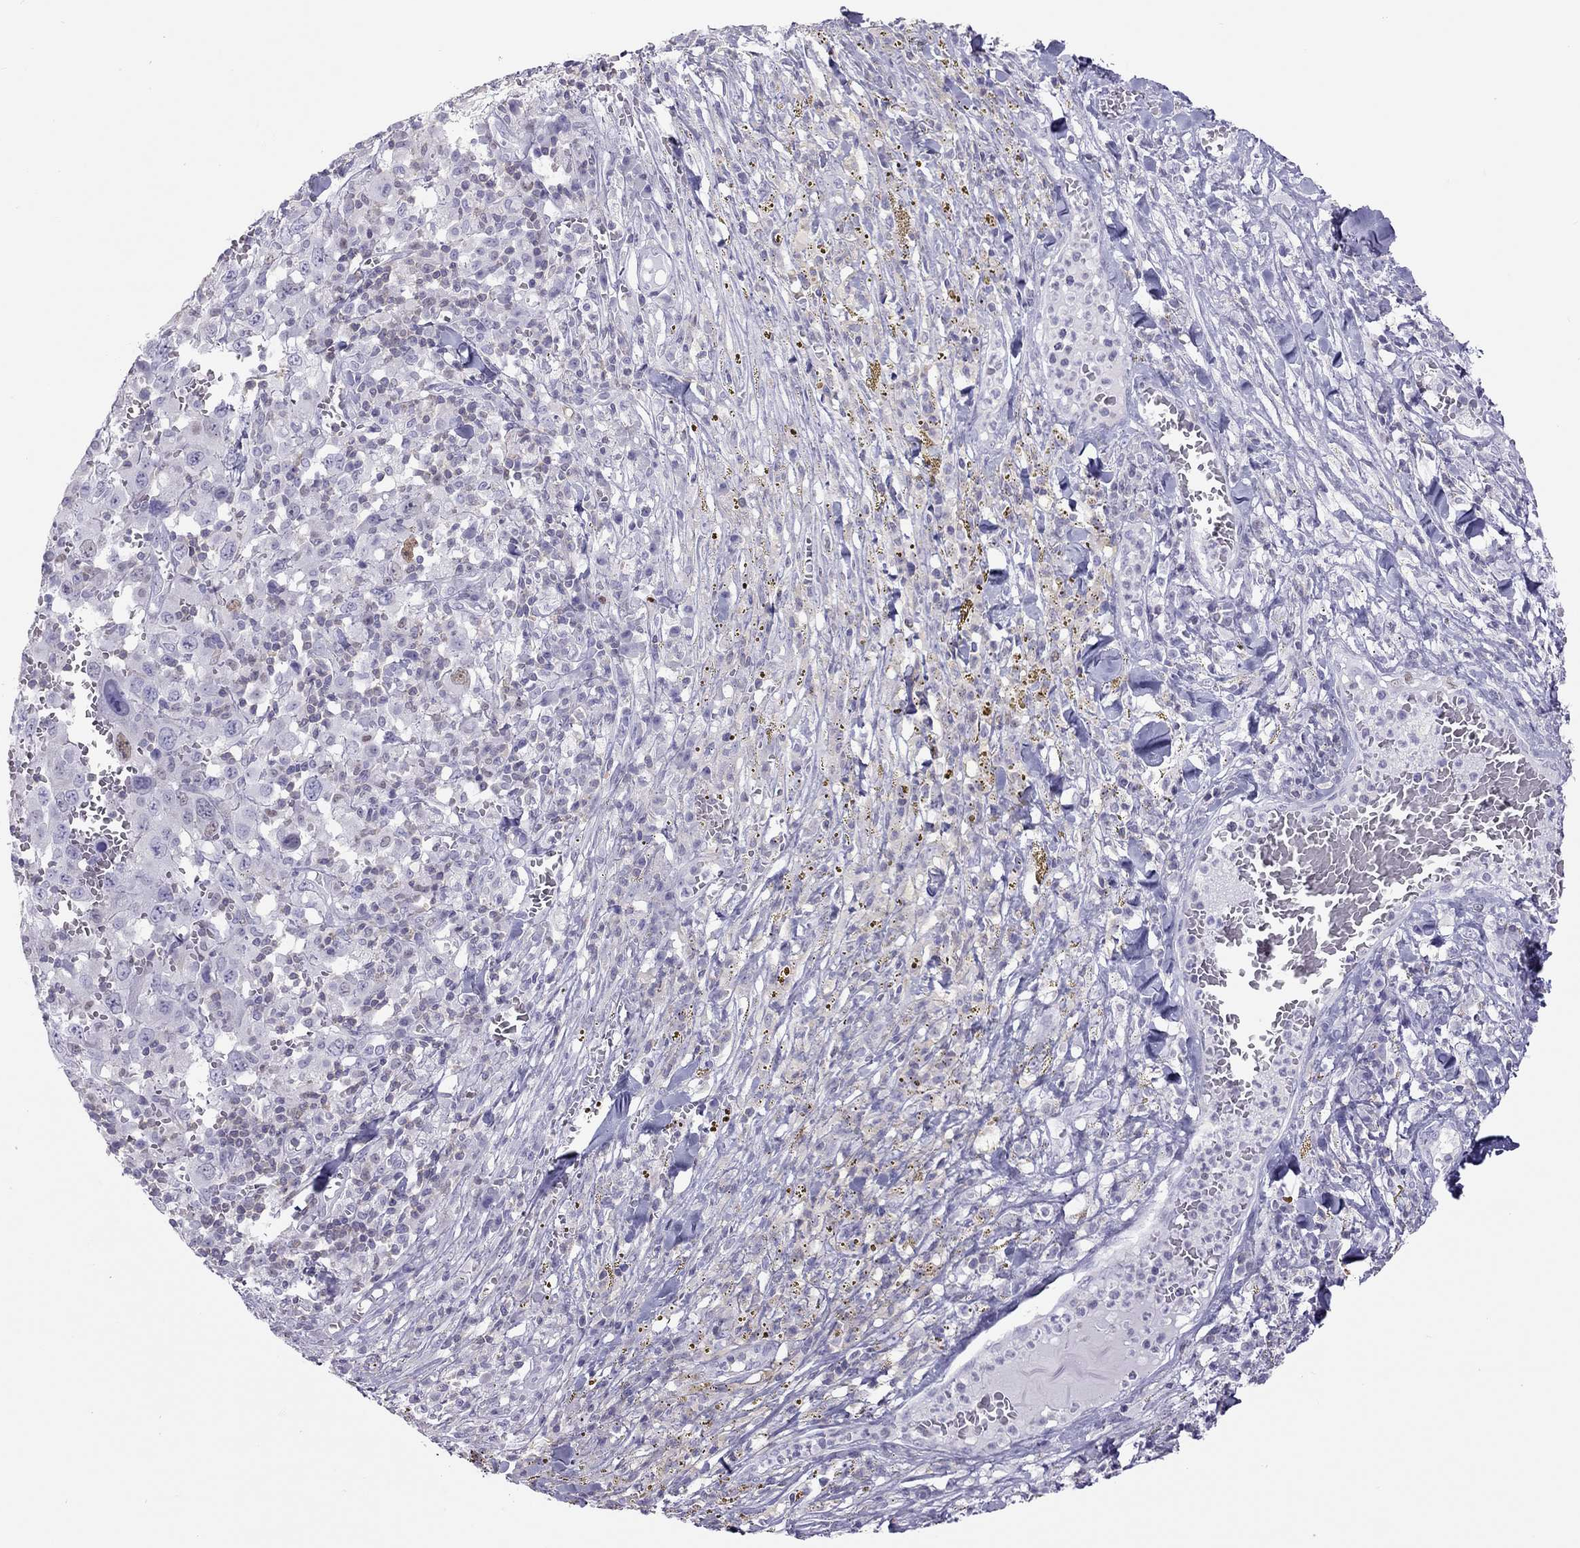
{"staining": {"intensity": "negative", "quantity": "none", "location": "none"}, "tissue": "melanoma", "cell_type": "Tumor cells", "image_type": "cancer", "snomed": [{"axis": "morphology", "description": "Malignant melanoma, NOS"}, {"axis": "topography", "description": "Skin"}], "caption": "IHC photomicrograph of neoplastic tissue: malignant melanoma stained with DAB demonstrates no significant protein positivity in tumor cells. (DAB (3,3'-diaminobenzidine) IHC with hematoxylin counter stain).", "gene": "STAG3", "patient": {"sex": "female", "age": 91}}